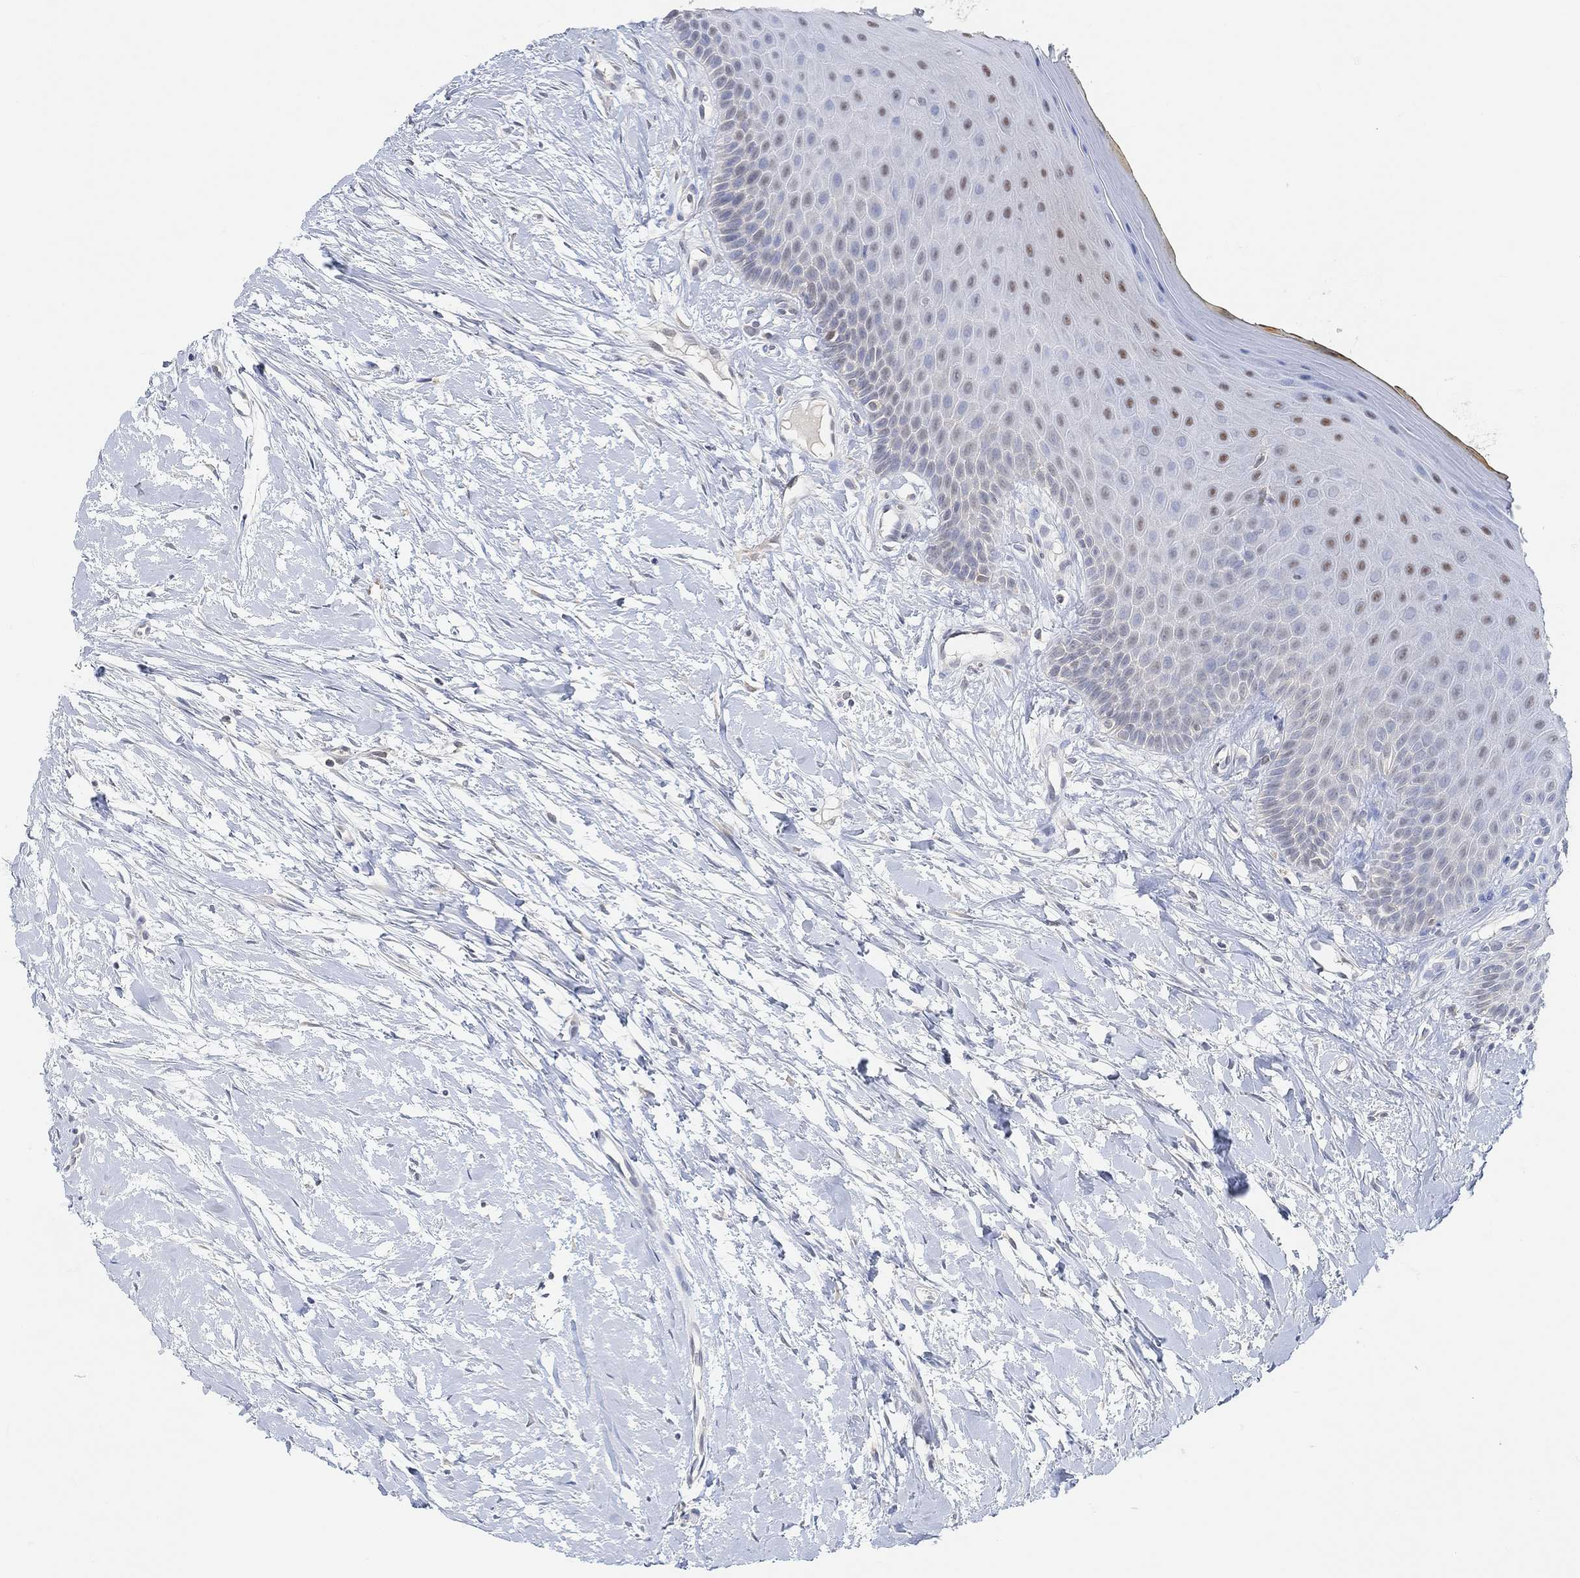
{"staining": {"intensity": "moderate", "quantity": "<25%", "location": "nuclear"}, "tissue": "oral mucosa", "cell_type": "Squamous epithelial cells", "image_type": "normal", "snomed": [{"axis": "morphology", "description": "Normal tissue, NOS"}, {"axis": "topography", "description": "Oral tissue"}], "caption": "Oral mucosa stained with DAB immunohistochemistry exhibits low levels of moderate nuclear staining in about <25% of squamous epithelial cells.", "gene": "MUC1", "patient": {"sex": "female", "age": 43}}